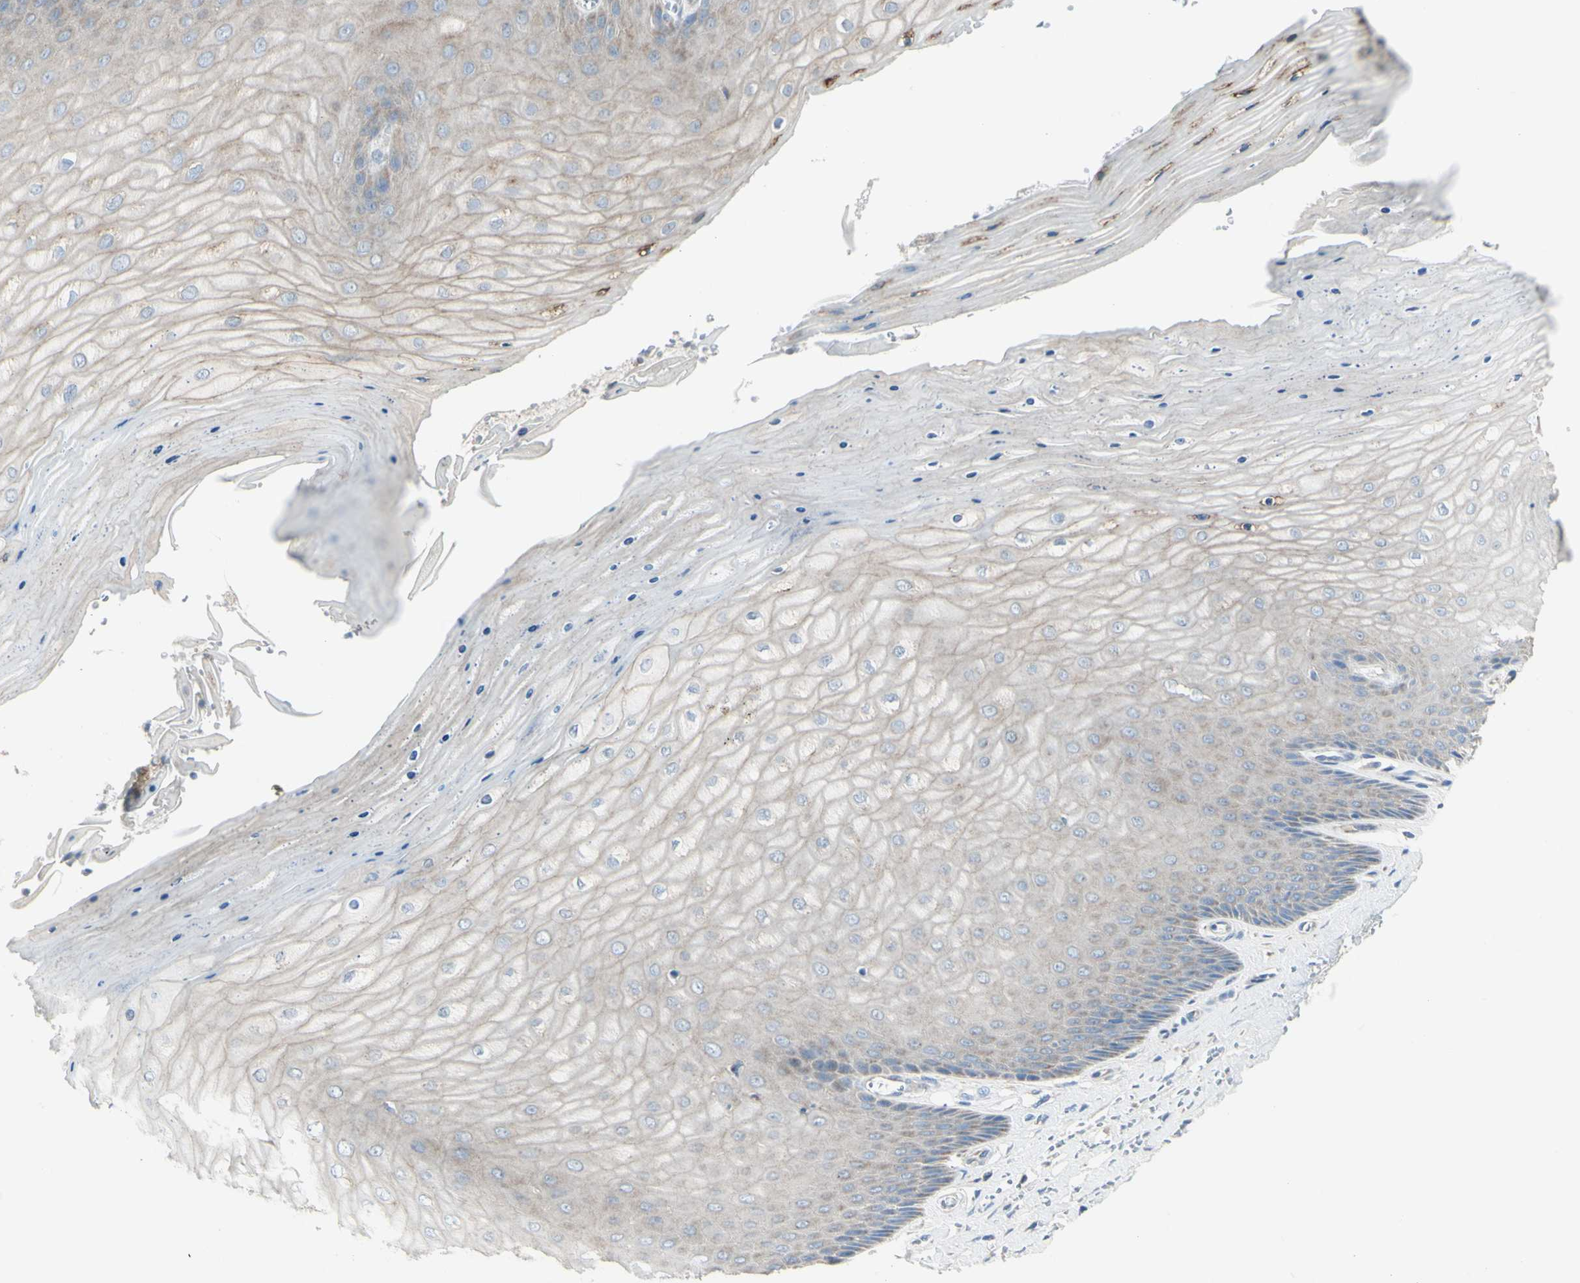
{"staining": {"intensity": "weak", "quantity": "<25%", "location": "cytoplasmic/membranous"}, "tissue": "cervix", "cell_type": "Glandular cells", "image_type": "normal", "snomed": [{"axis": "morphology", "description": "Normal tissue, NOS"}, {"axis": "topography", "description": "Cervix"}], "caption": "This histopathology image is of benign cervix stained with IHC to label a protein in brown with the nuclei are counter-stained blue. There is no staining in glandular cells.", "gene": "CNTNAP1", "patient": {"sex": "female", "age": 55}}